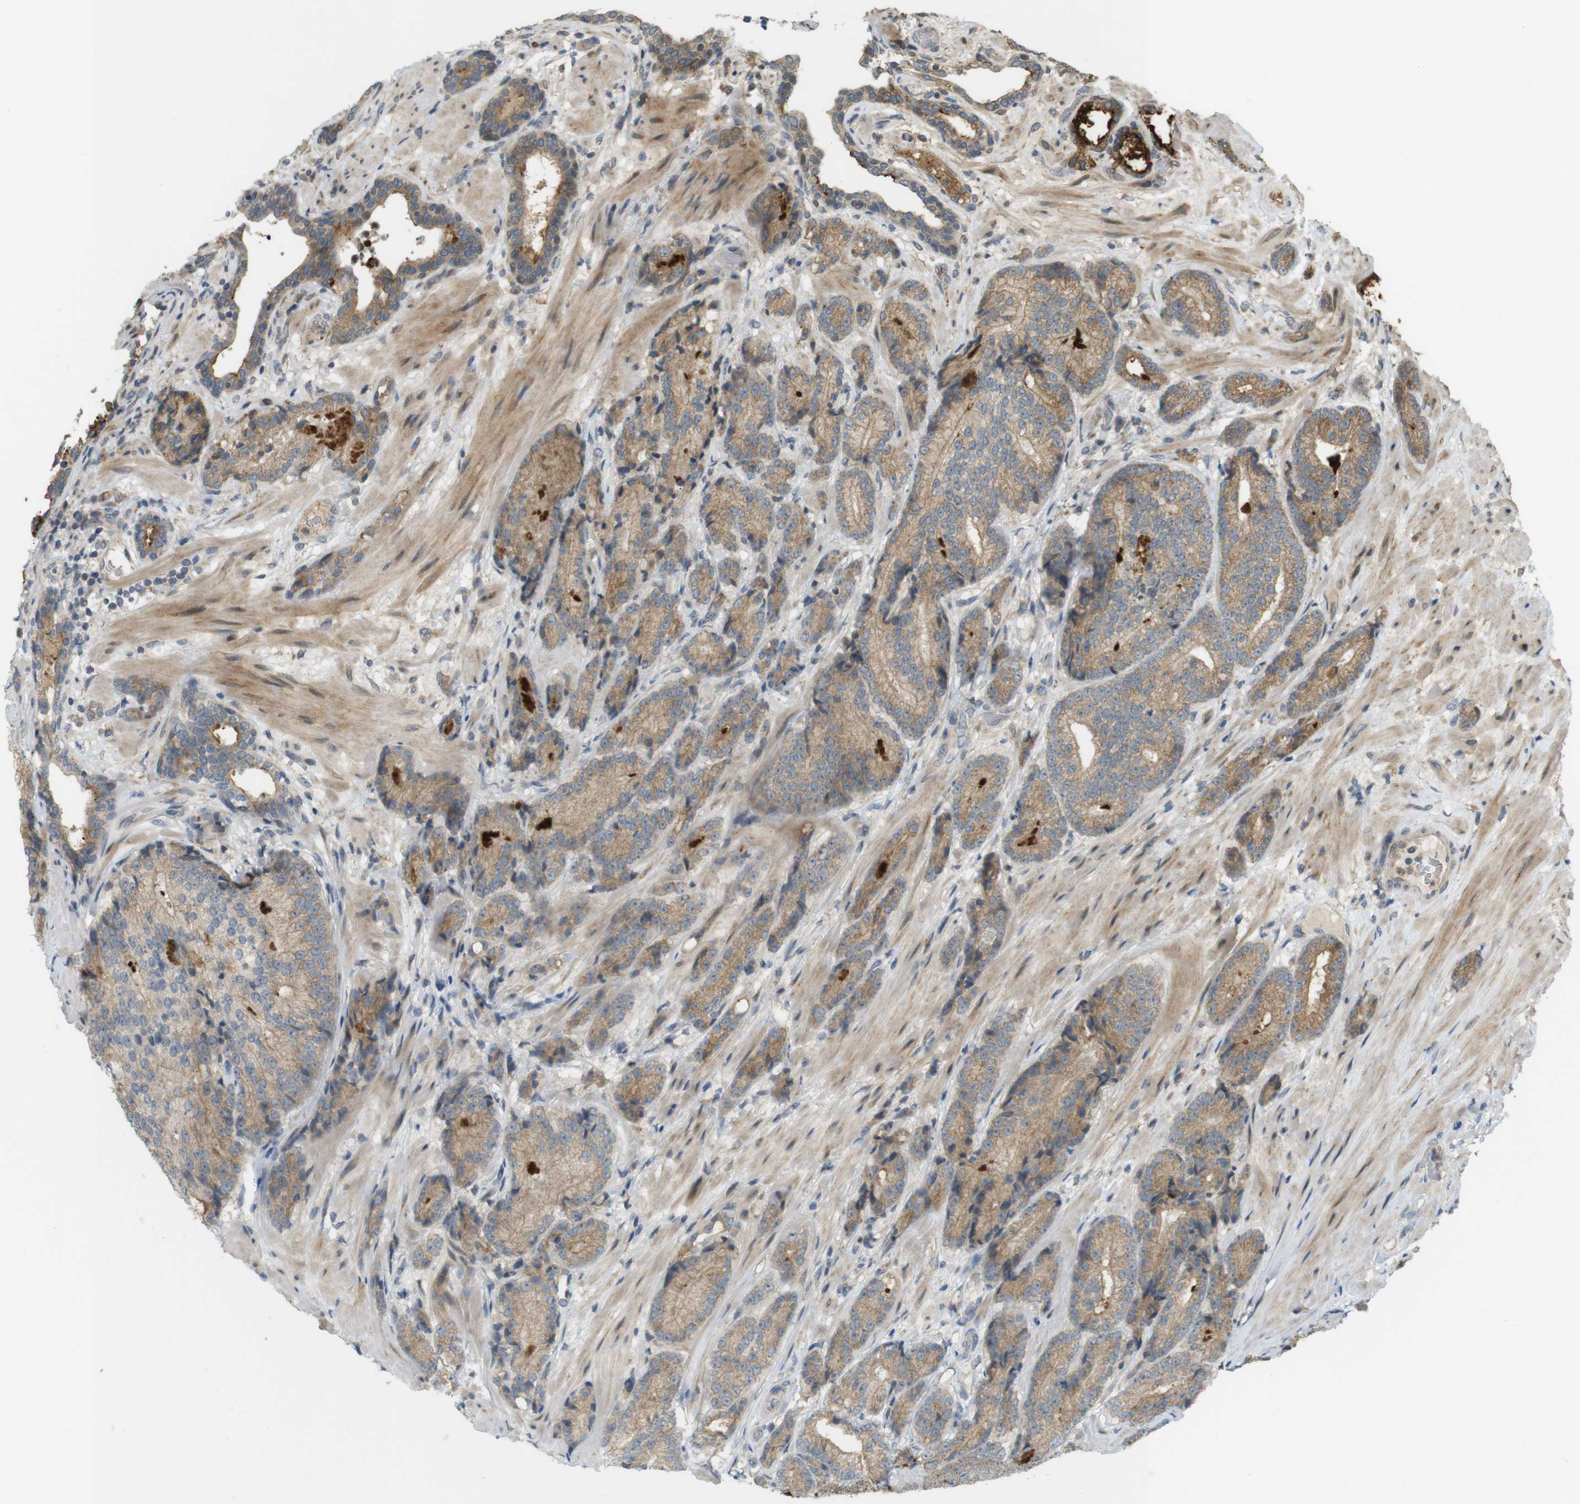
{"staining": {"intensity": "moderate", "quantity": ">75%", "location": "cytoplasmic/membranous"}, "tissue": "prostate cancer", "cell_type": "Tumor cells", "image_type": "cancer", "snomed": [{"axis": "morphology", "description": "Adenocarcinoma, High grade"}, {"axis": "topography", "description": "Prostate"}], "caption": "An immunohistochemistry (IHC) micrograph of neoplastic tissue is shown. Protein staining in brown highlights moderate cytoplasmic/membranous positivity in adenocarcinoma (high-grade) (prostate) within tumor cells.", "gene": "CLRN3", "patient": {"sex": "male", "age": 61}}